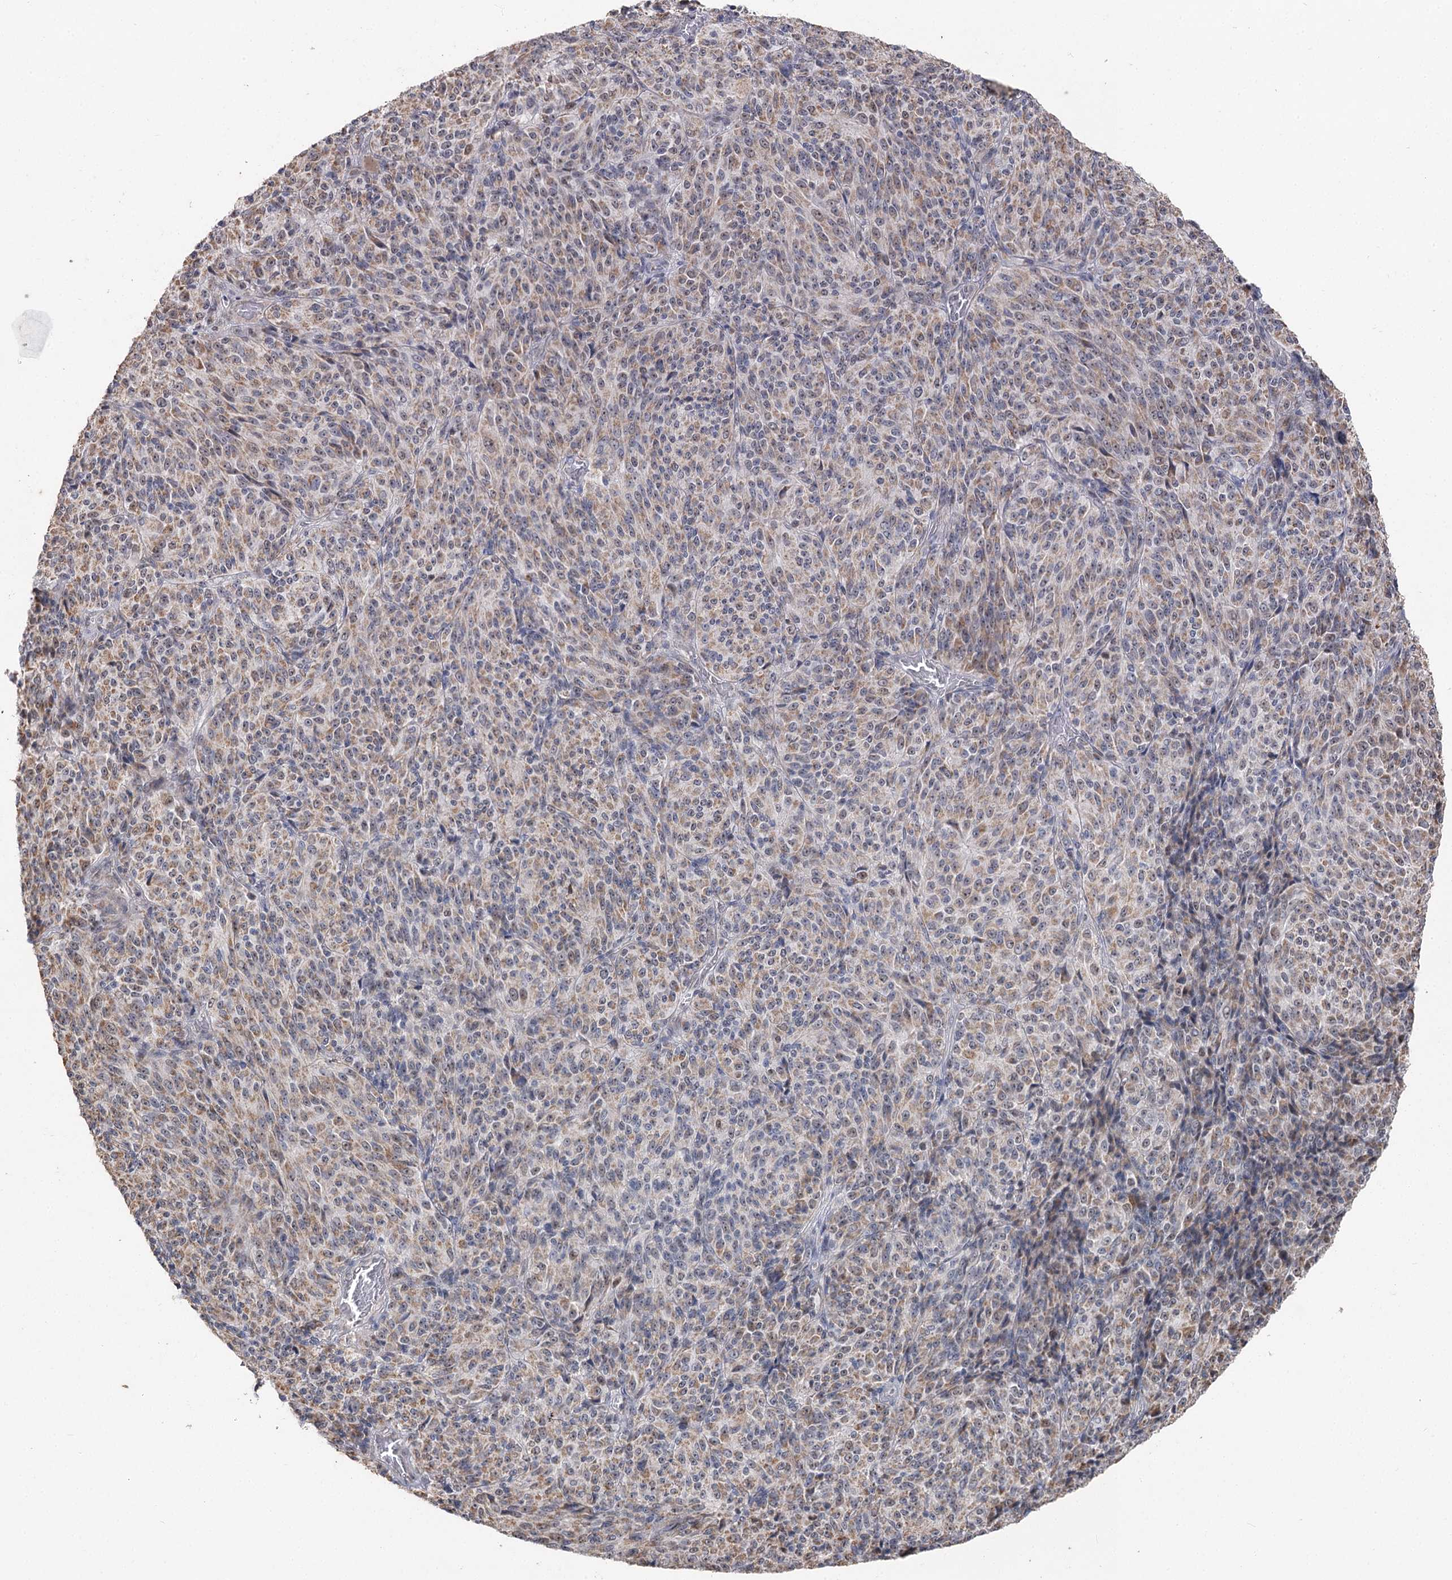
{"staining": {"intensity": "weak", "quantity": ">75%", "location": "cytoplasmic/membranous"}, "tissue": "melanoma", "cell_type": "Tumor cells", "image_type": "cancer", "snomed": [{"axis": "morphology", "description": "Malignant melanoma, Metastatic site"}, {"axis": "topography", "description": "Brain"}], "caption": "IHC micrograph of human melanoma stained for a protein (brown), which displays low levels of weak cytoplasmic/membranous staining in about >75% of tumor cells.", "gene": "RUFY4", "patient": {"sex": "female", "age": 56}}